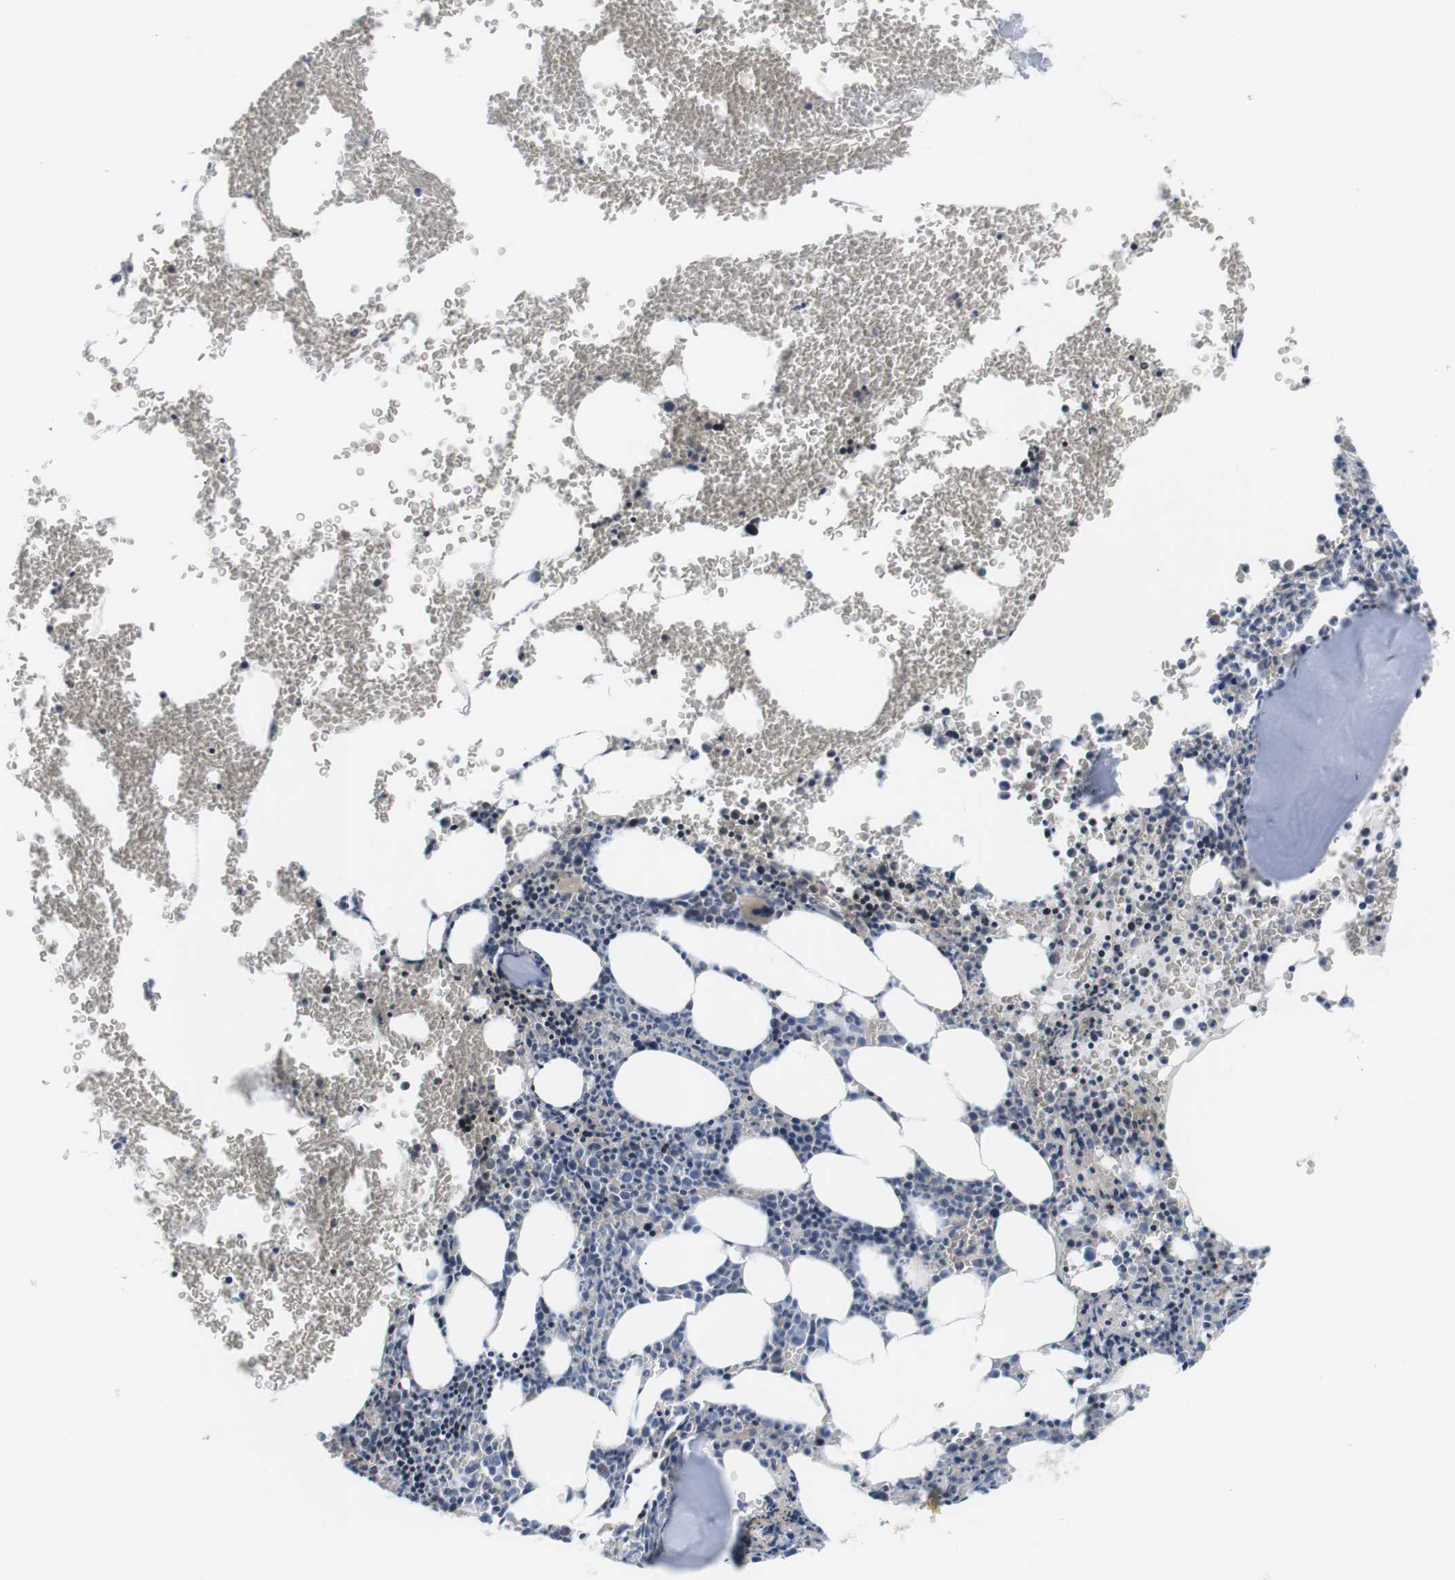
{"staining": {"intensity": "moderate", "quantity": "<25%", "location": "cytoplasmic/membranous"}, "tissue": "bone marrow", "cell_type": "Hematopoietic cells", "image_type": "normal", "snomed": [{"axis": "morphology", "description": "Normal tissue, NOS"}, {"axis": "morphology", "description": "Inflammation, NOS"}, {"axis": "topography", "description": "Bone marrow"}], "caption": "The immunohistochemical stain shows moderate cytoplasmic/membranous expression in hematopoietic cells of unremarkable bone marrow. (DAB = brown stain, brightfield microscopy at high magnification).", "gene": "SLC30A1", "patient": {"sex": "female", "age": 56}}